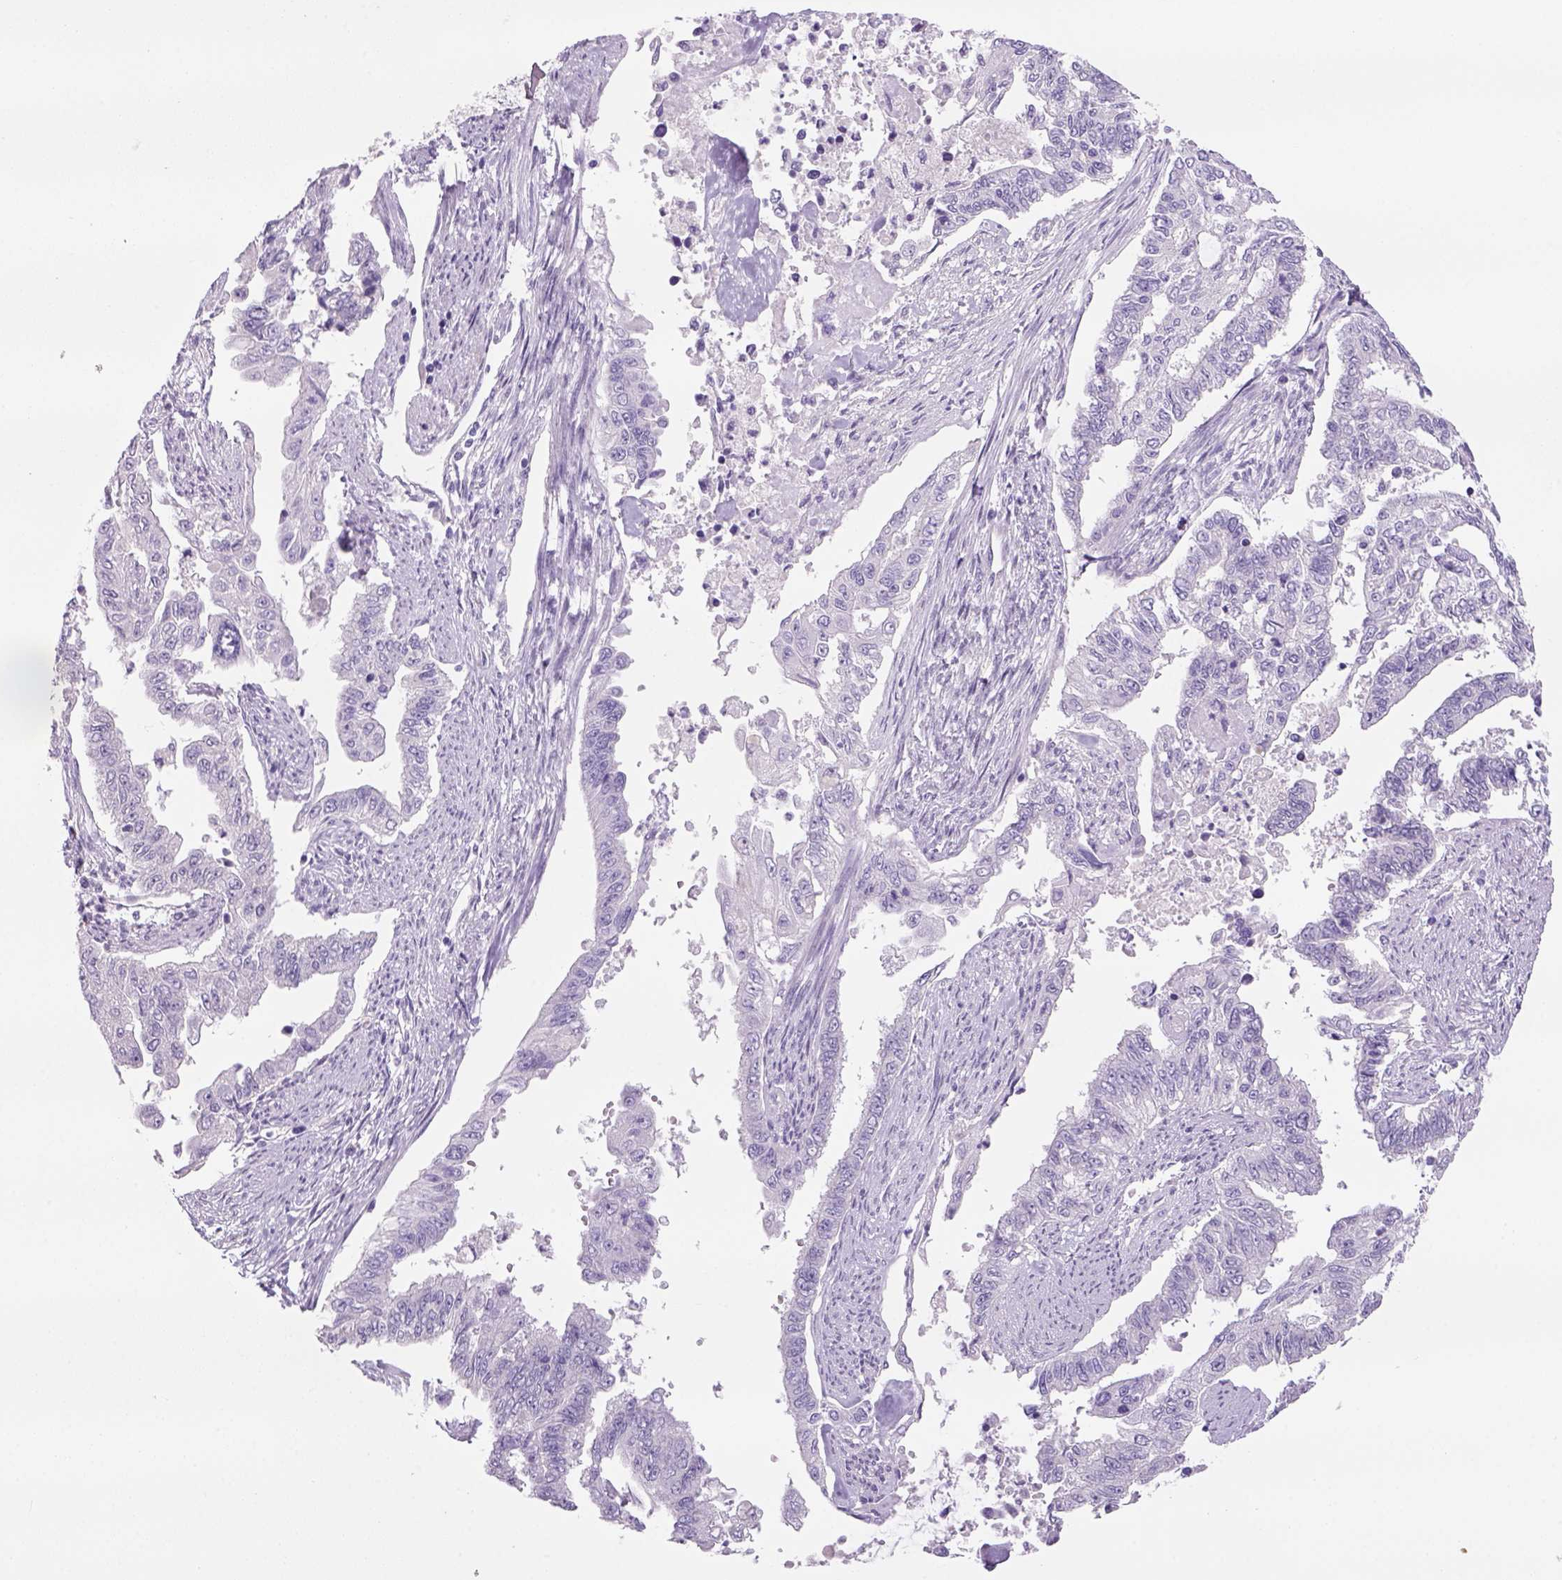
{"staining": {"intensity": "negative", "quantity": "none", "location": "none"}, "tissue": "endometrial cancer", "cell_type": "Tumor cells", "image_type": "cancer", "snomed": [{"axis": "morphology", "description": "Adenocarcinoma, NOS"}, {"axis": "topography", "description": "Uterus"}], "caption": "Histopathology image shows no protein expression in tumor cells of endometrial cancer tissue.", "gene": "TENM4", "patient": {"sex": "female", "age": 59}}